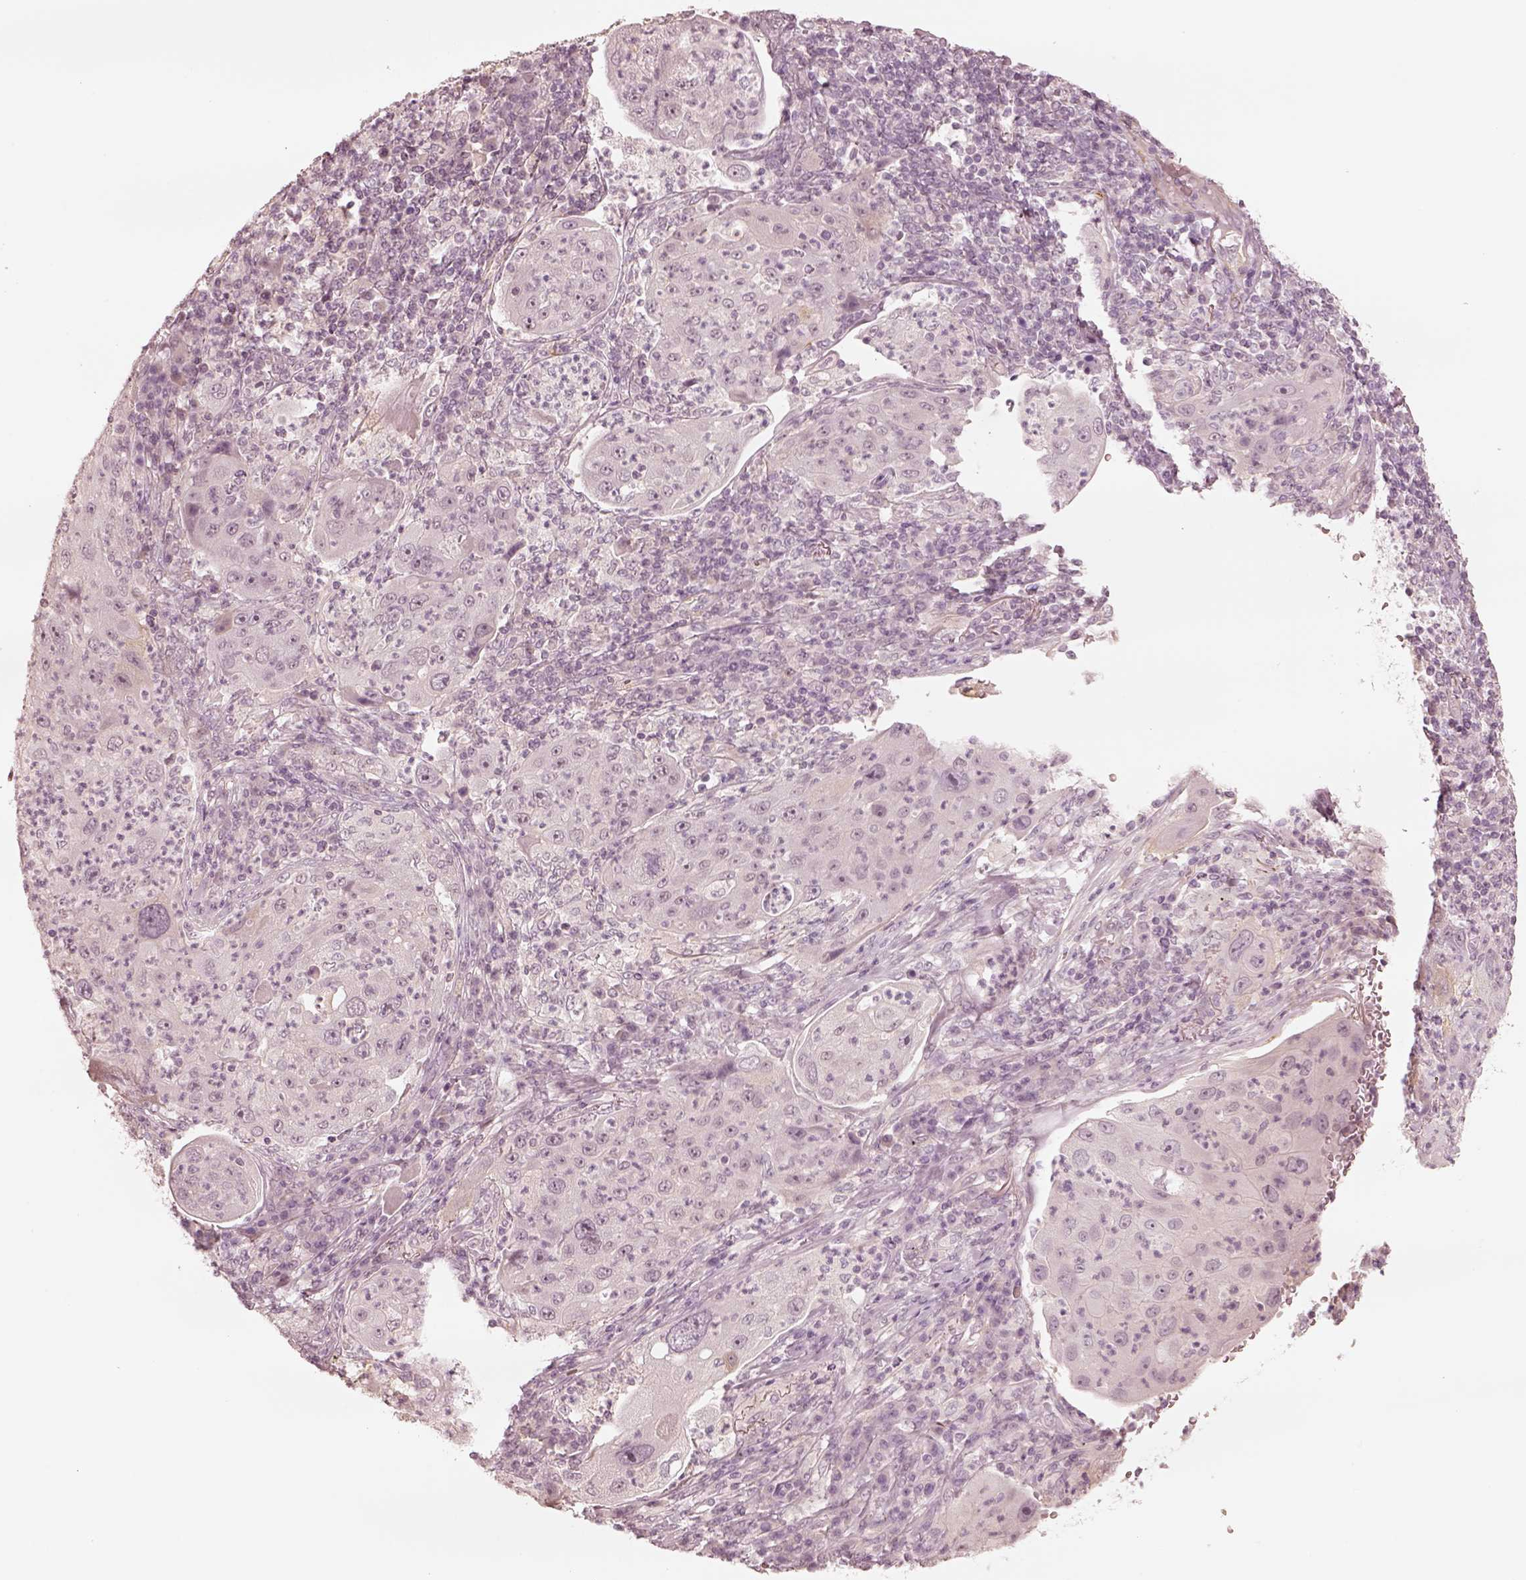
{"staining": {"intensity": "negative", "quantity": "none", "location": "none"}, "tissue": "lung cancer", "cell_type": "Tumor cells", "image_type": "cancer", "snomed": [{"axis": "morphology", "description": "Squamous cell carcinoma, NOS"}, {"axis": "topography", "description": "Lung"}], "caption": "IHC histopathology image of human lung squamous cell carcinoma stained for a protein (brown), which reveals no expression in tumor cells.", "gene": "DNAAF9", "patient": {"sex": "female", "age": 59}}